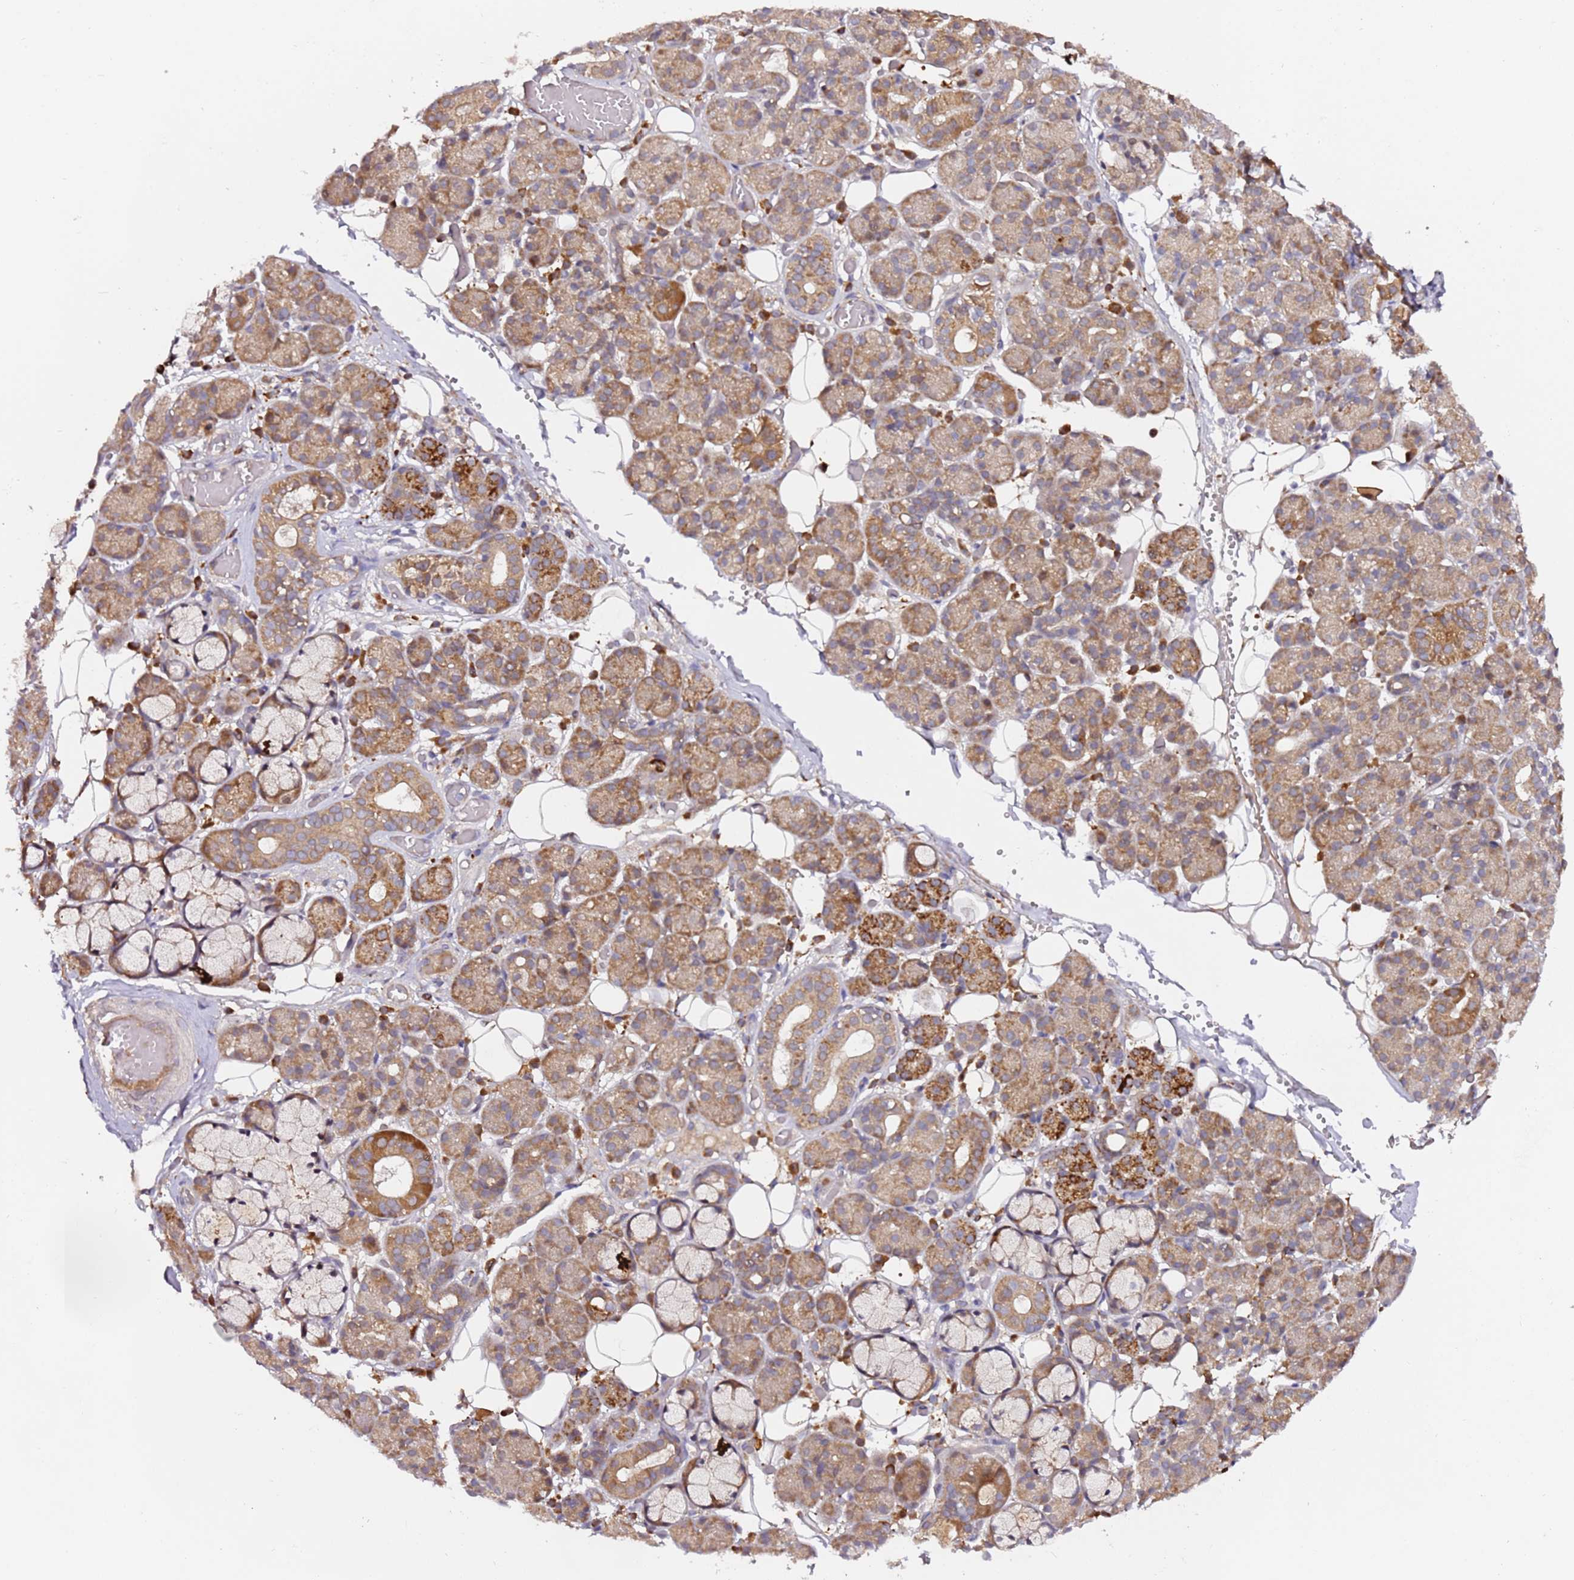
{"staining": {"intensity": "moderate", "quantity": "25%-75%", "location": "cytoplasmic/membranous"}, "tissue": "salivary gland", "cell_type": "Glandular cells", "image_type": "normal", "snomed": [{"axis": "morphology", "description": "Normal tissue, NOS"}, {"axis": "topography", "description": "Salivary gland"}], "caption": "Immunohistochemical staining of normal human salivary gland shows 25%-75% levels of moderate cytoplasmic/membranous protein staining in approximately 25%-75% of glandular cells.", "gene": "ALG11", "patient": {"sex": "male", "age": 63}}